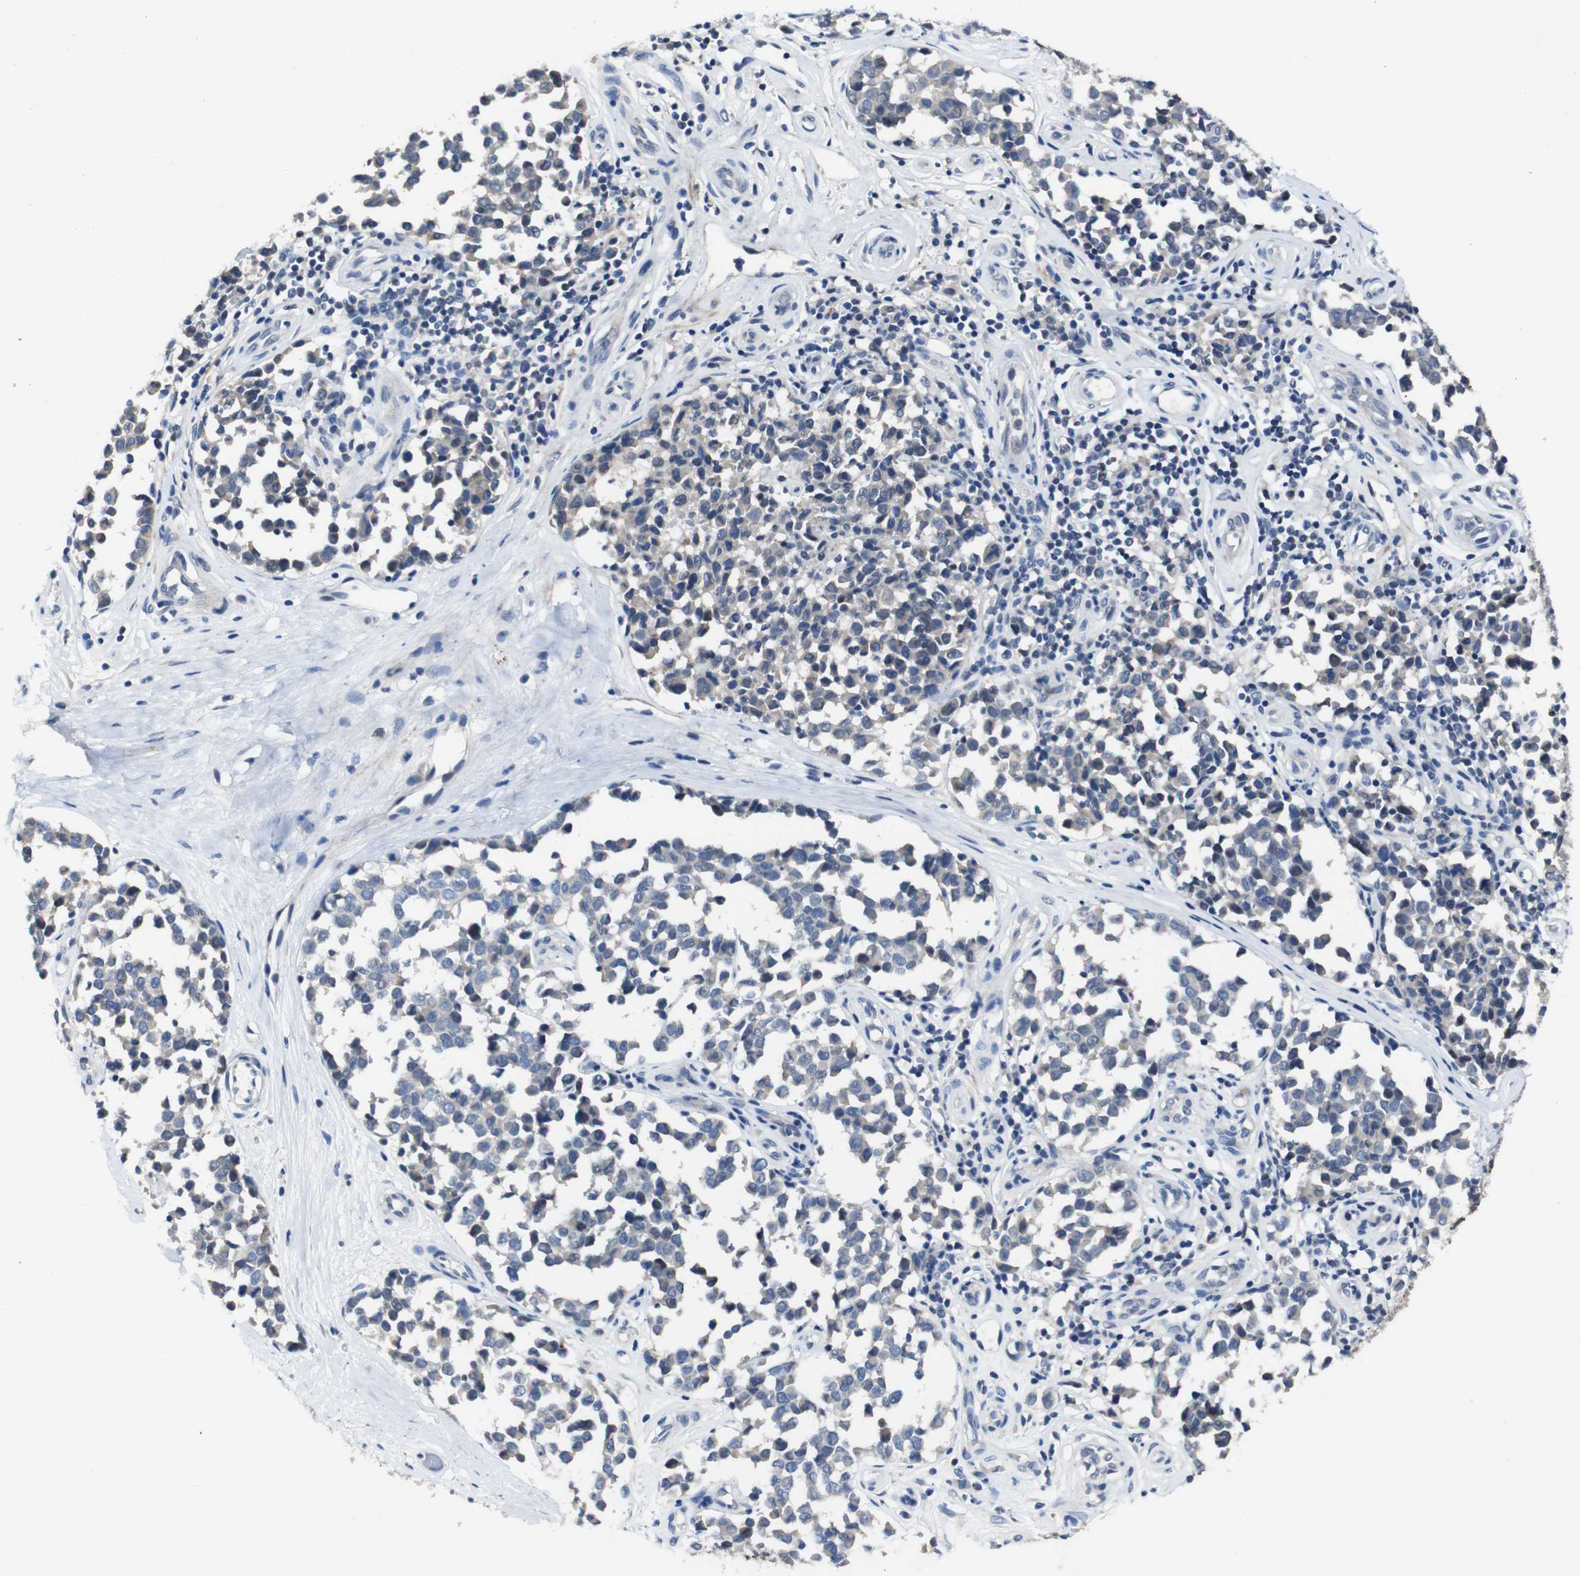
{"staining": {"intensity": "weak", "quantity": "25%-75%", "location": "cytoplasmic/membranous"}, "tissue": "melanoma", "cell_type": "Tumor cells", "image_type": "cancer", "snomed": [{"axis": "morphology", "description": "Malignant melanoma, NOS"}, {"axis": "topography", "description": "Skin"}], "caption": "Malignant melanoma was stained to show a protein in brown. There is low levels of weak cytoplasmic/membranous staining in about 25%-75% of tumor cells.", "gene": "SEMA4B", "patient": {"sex": "female", "age": 64}}